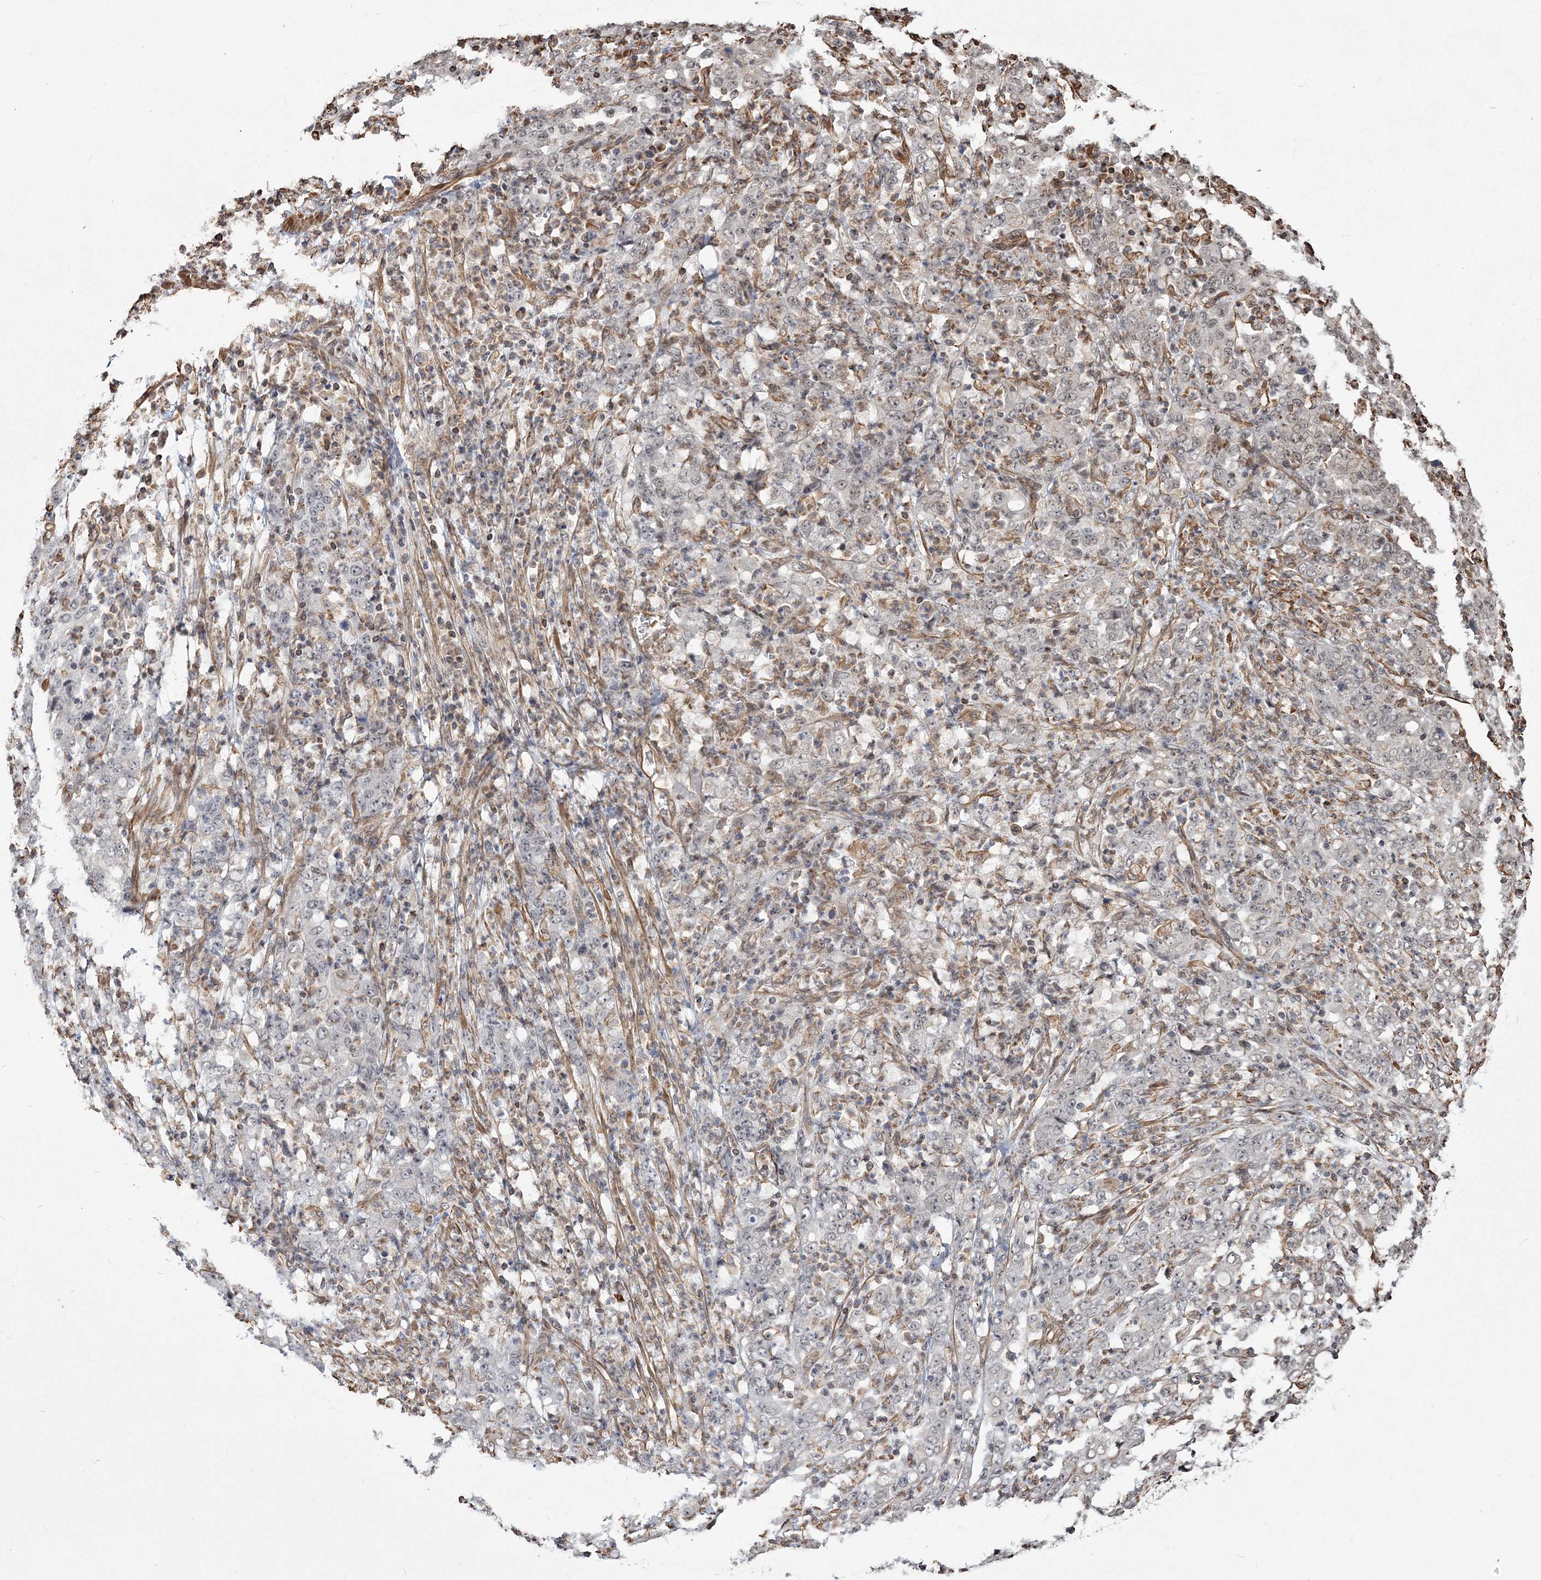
{"staining": {"intensity": "weak", "quantity": "<25%", "location": "nuclear"}, "tissue": "stomach cancer", "cell_type": "Tumor cells", "image_type": "cancer", "snomed": [{"axis": "morphology", "description": "Adenocarcinoma, NOS"}, {"axis": "topography", "description": "Stomach, lower"}], "caption": "Photomicrograph shows no significant protein expression in tumor cells of stomach cancer (adenocarcinoma). (Brightfield microscopy of DAB immunohistochemistry (IHC) at high magnification).", "gene": "ATP11B", "patient": {"sex": "female", "age": 71}}